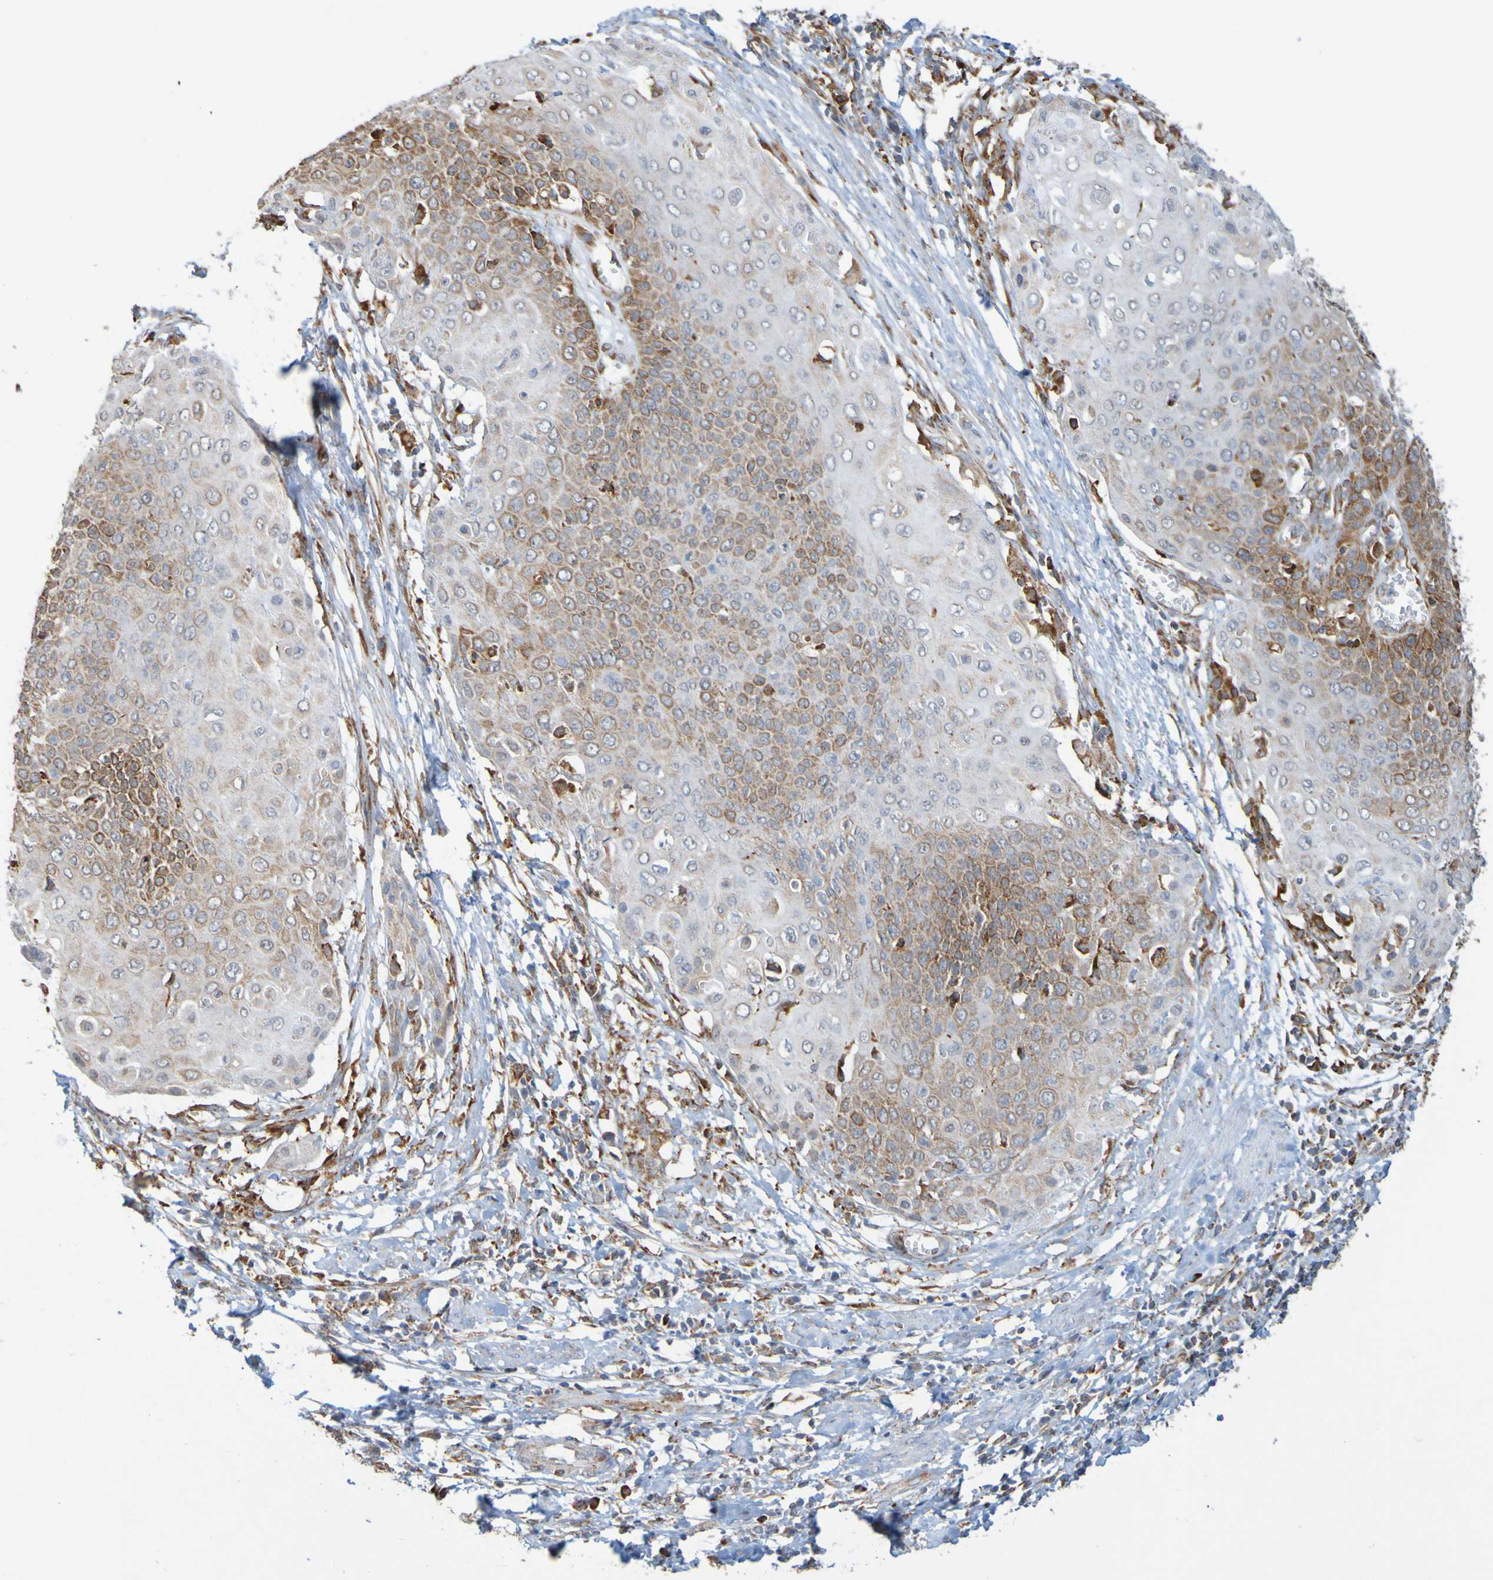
{"staining": {"intensity": "moderate", "quantity": "<25%", "location": "cytoplasmic/membranous"}, "tissue": "cervical cancer", "cell_type": "Tumor cells", "image_type": "cancer", "snomed": [{"axis": "morphology", "description": "Squamous cell carcinoma, NOS"}, {"axis": "topography", "description": "Cervix"}], "caption": "An image showing moderate cytoplasmic/membranous expression in about <25% of tumor cells in cervical cancer (squamous cell carcinoma), as visualized by brown immunohistochemical staining.", "gene": "PDIA3", "patient": {"sex": "female", "age": 39}}